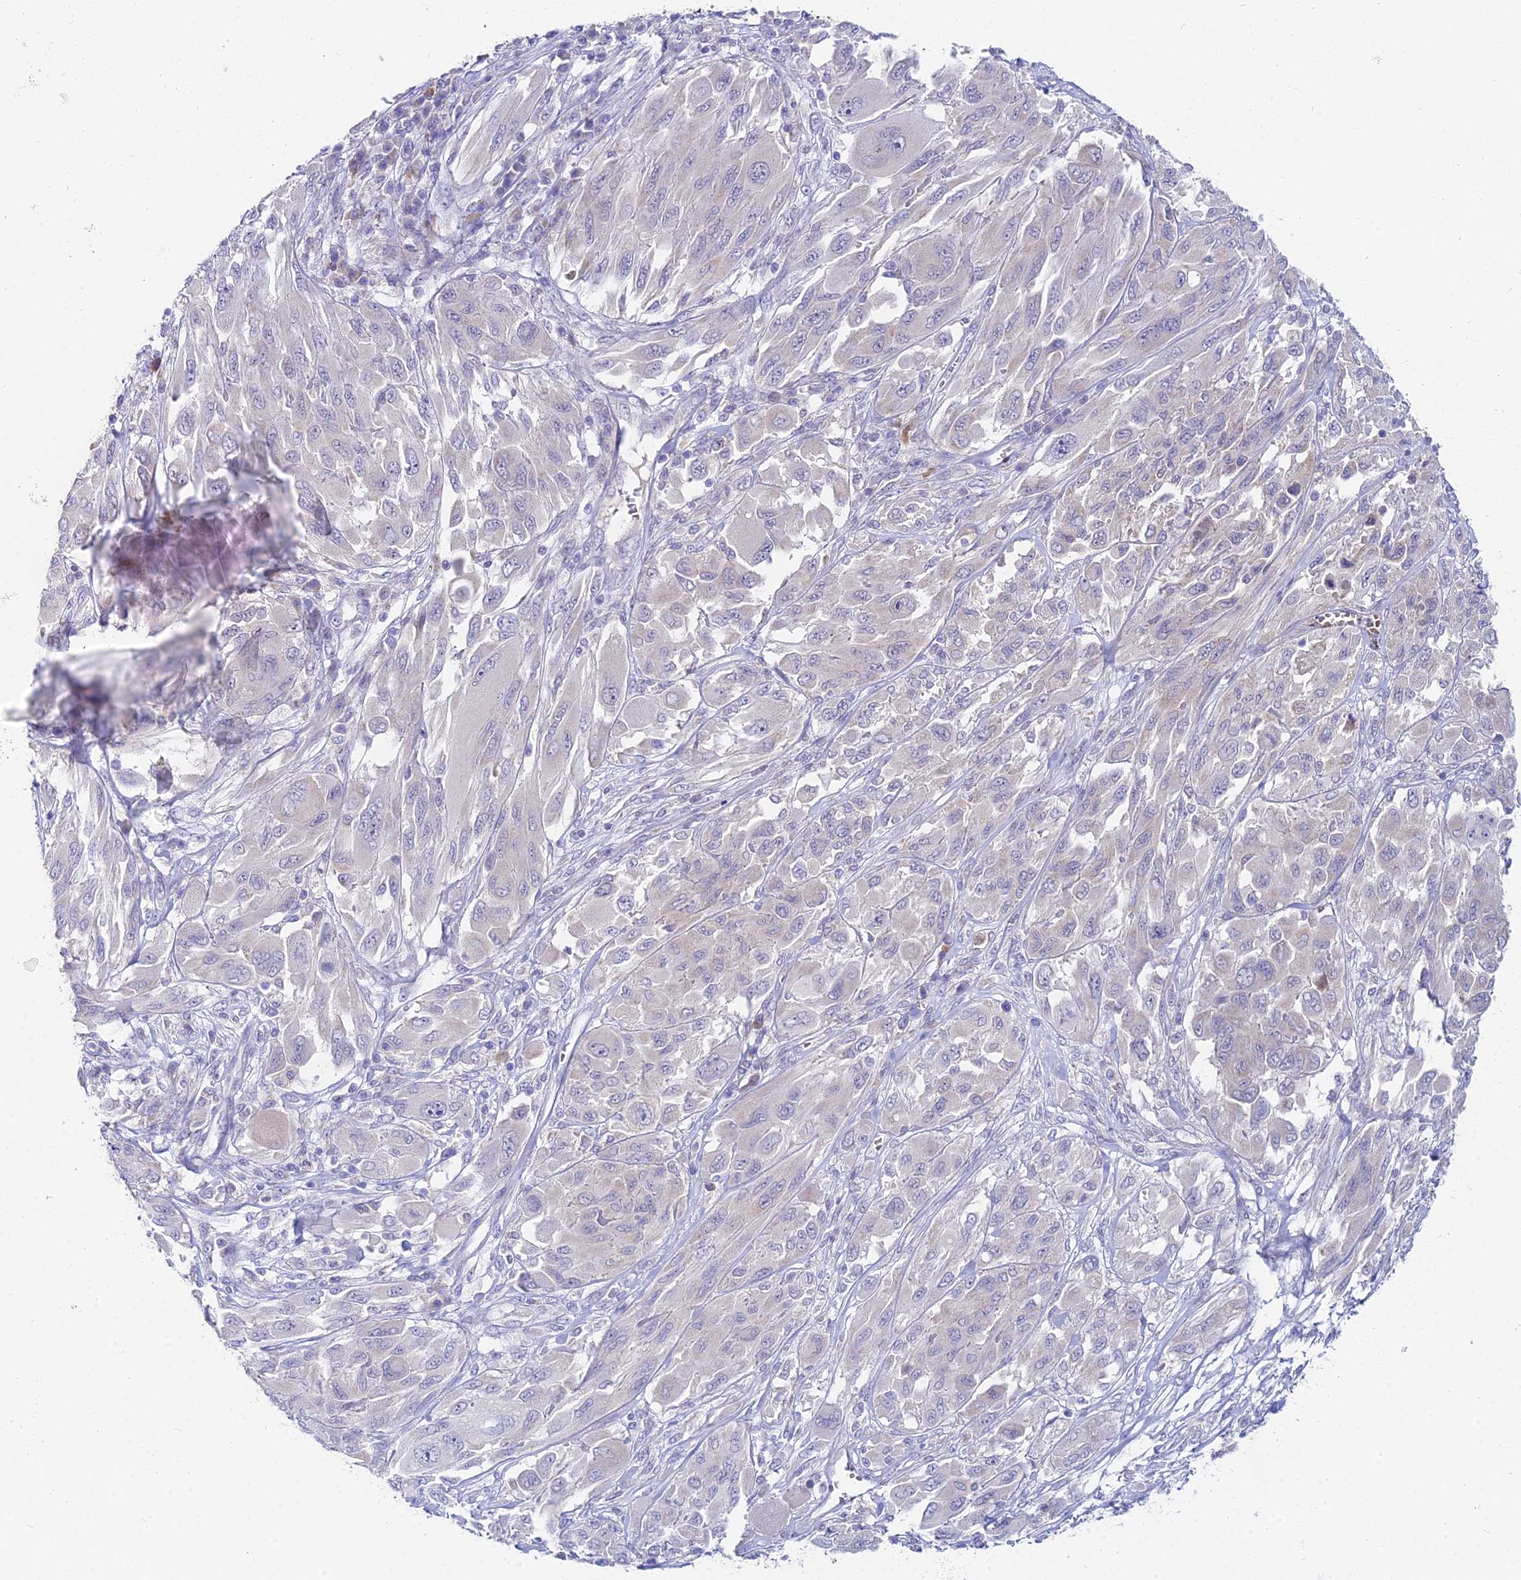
{"staining": {"intensity": "negative", "quantity": "none", "location": "none"}, "tissue": "melanoma", "cell_type": "Tumor cells", "image_type": "cancer", "snomed": [{"axis": "morphology", "description": "Malignant melanoma, NOS"}, {"axis": "topography", "description": "Skin"}], "caption": "Immunohistochemical staining of human melanoma shows no significant positivity in tumor cells. (Brightfield microscopy of DAB IHC at high magnification).", "gene": "WDR43", "patient": {"sex": "female", "age": 91}}